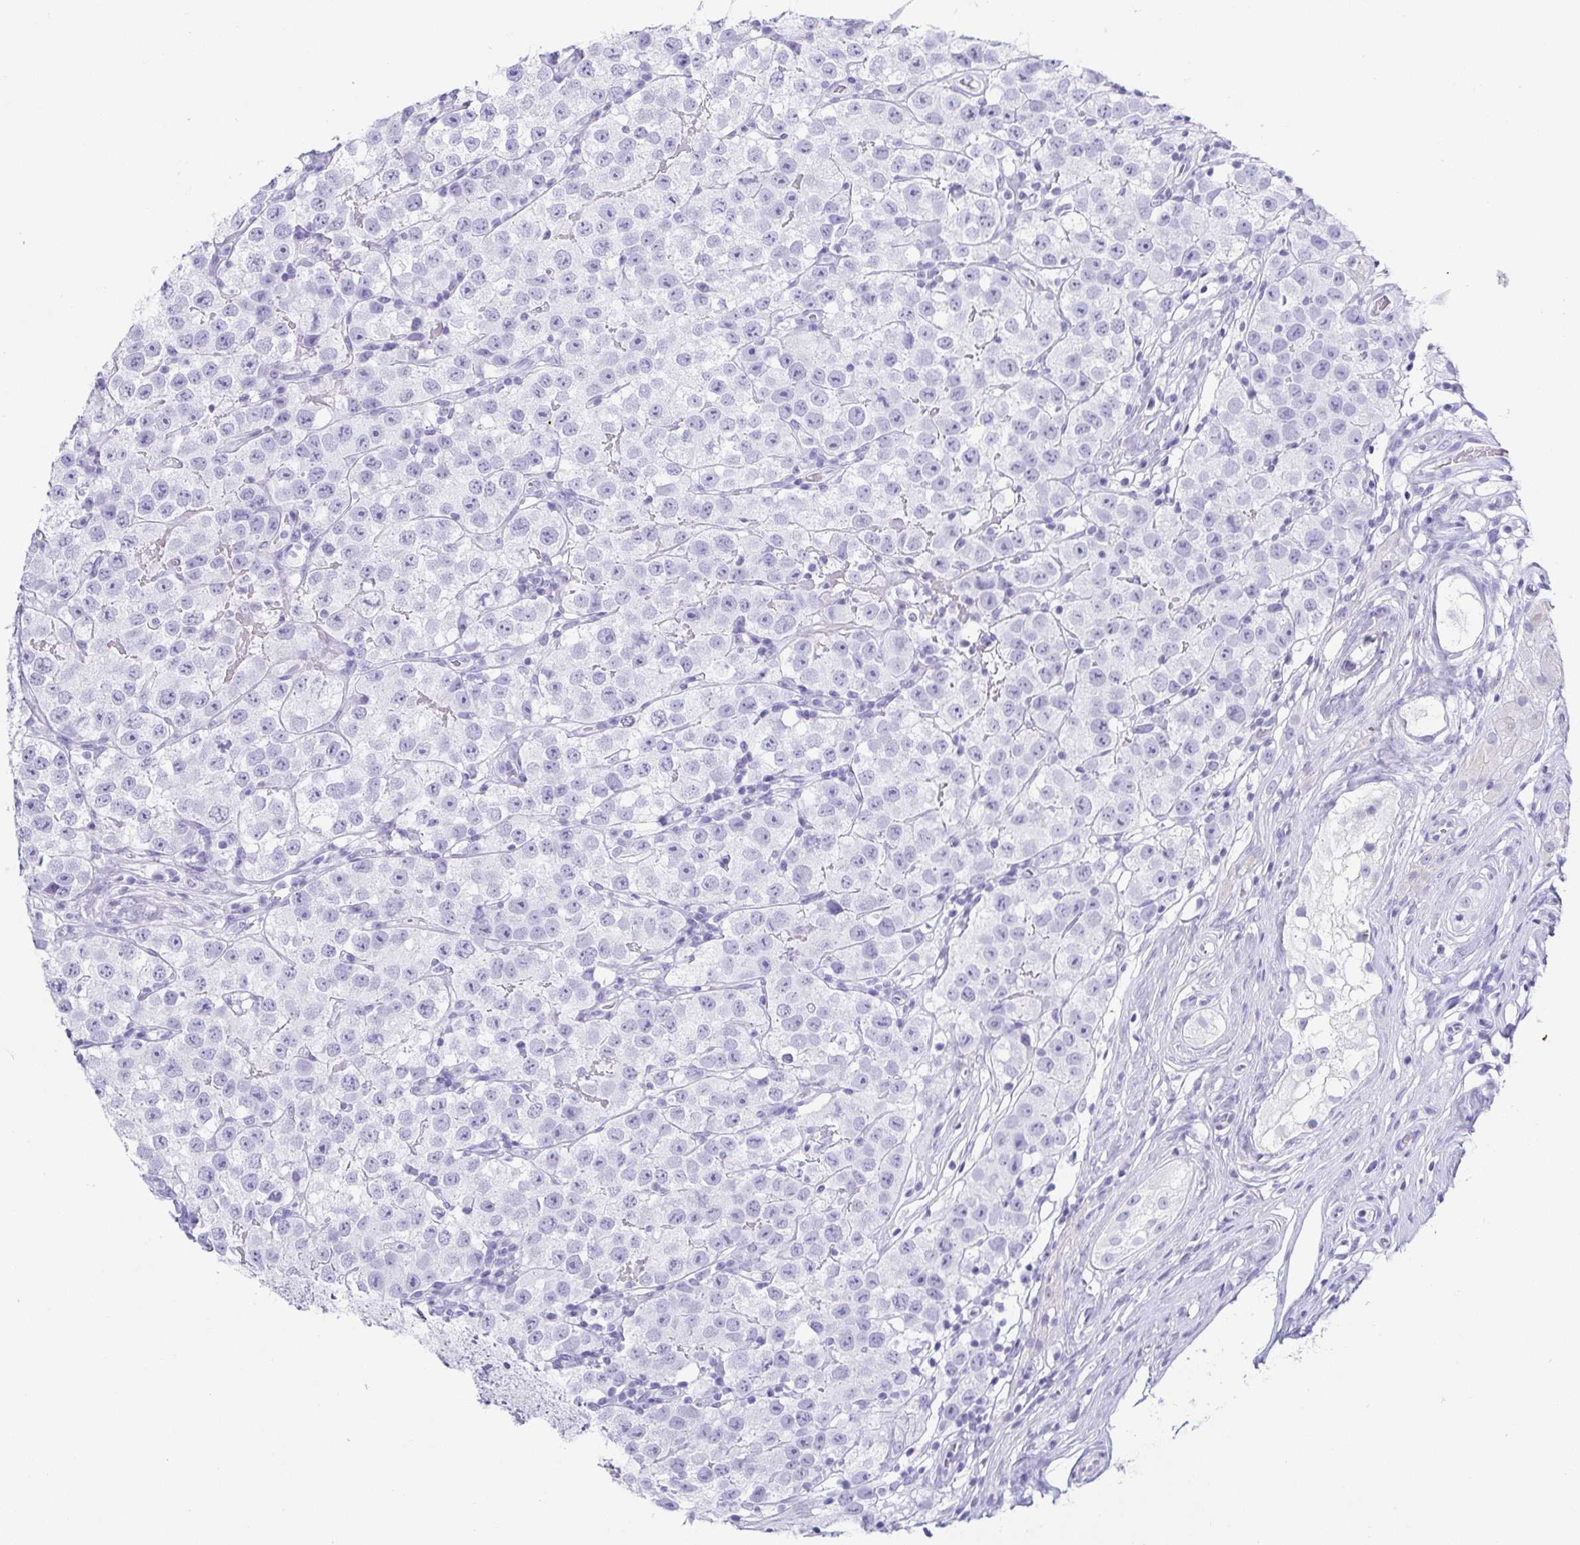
{"staining": {"intensity": "negative", "quantity": "none", "location": "none"}, "tissue": "testis cancer", "cell_type": "Tumor cells", "image_type": "cancer", "snomed": [{"axis": "morphology", "description": "Seminoma, NOS"}, {"axis": "topography", "description": "Testis"}], "caption": "This photomicrograph is of testis cancer (seminoma) stained with immunohistochemistry (IHC) to label a protein in brown with the nuclei are counter-stained blue. There is no staining in tumor cells. (Immunohistochemistry (ihc), brightfield microscopy, high magnification).", "gene": "ZG16B", "patient": {"sex": "male", "age": 34}}